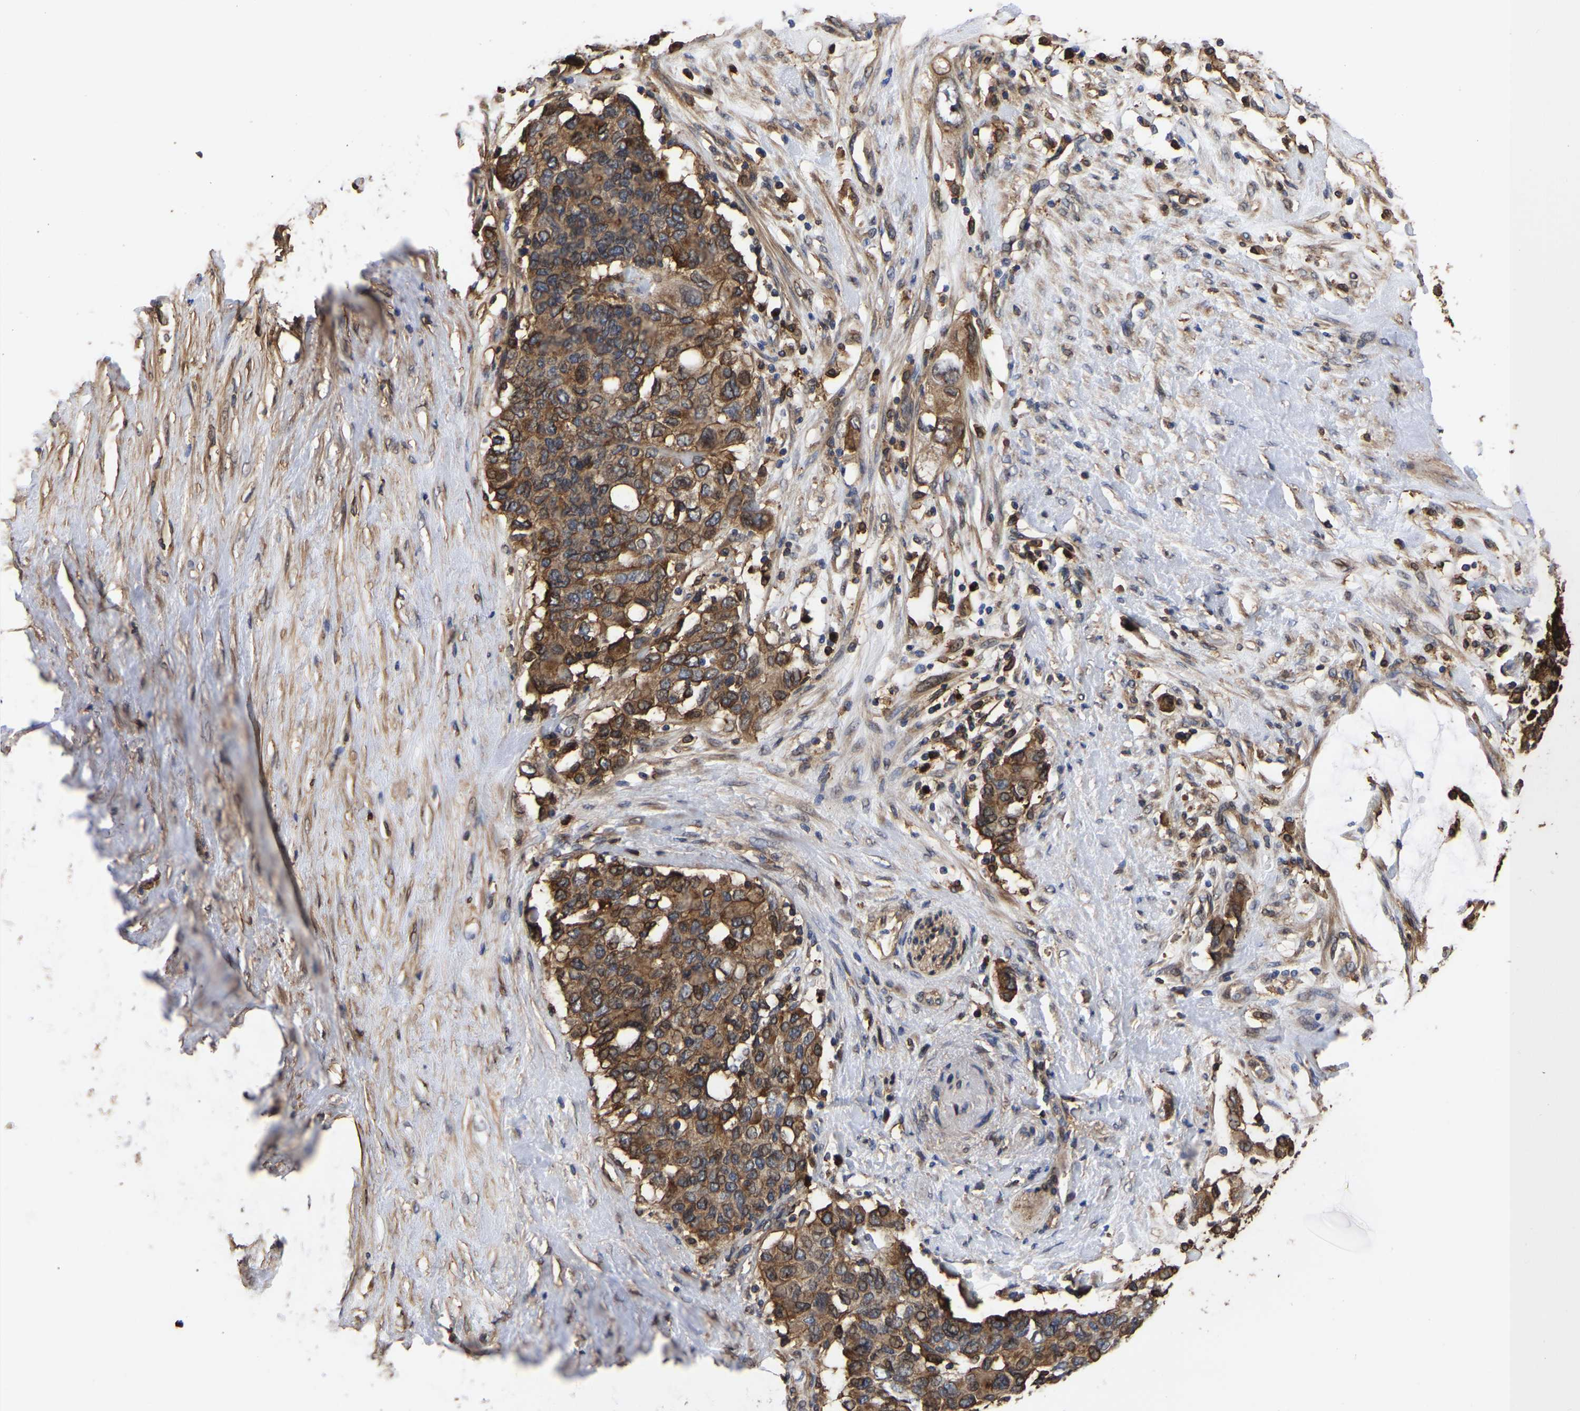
{"staining": {"intensity": "moderate", "quantity": ">75%", "location": "cytoplasmic/membranous"}, "tissue": "pancreatic cancer", "cell_type": "Tumor cells", "image_type": "cancer", "snomed": [{"axis": "morphology", "description": "Adenocarcinoma, NOS"}, {"axis": "topography", "description": "Pancreas"}], "caption": "Protein staining reveals moderate cytoplasmic/membranous expression in about >75% of tumor cells in adenocarcinoma (pancreatic).", "gene": "LIF", "patient": {"sex": "female", "age": 56}}